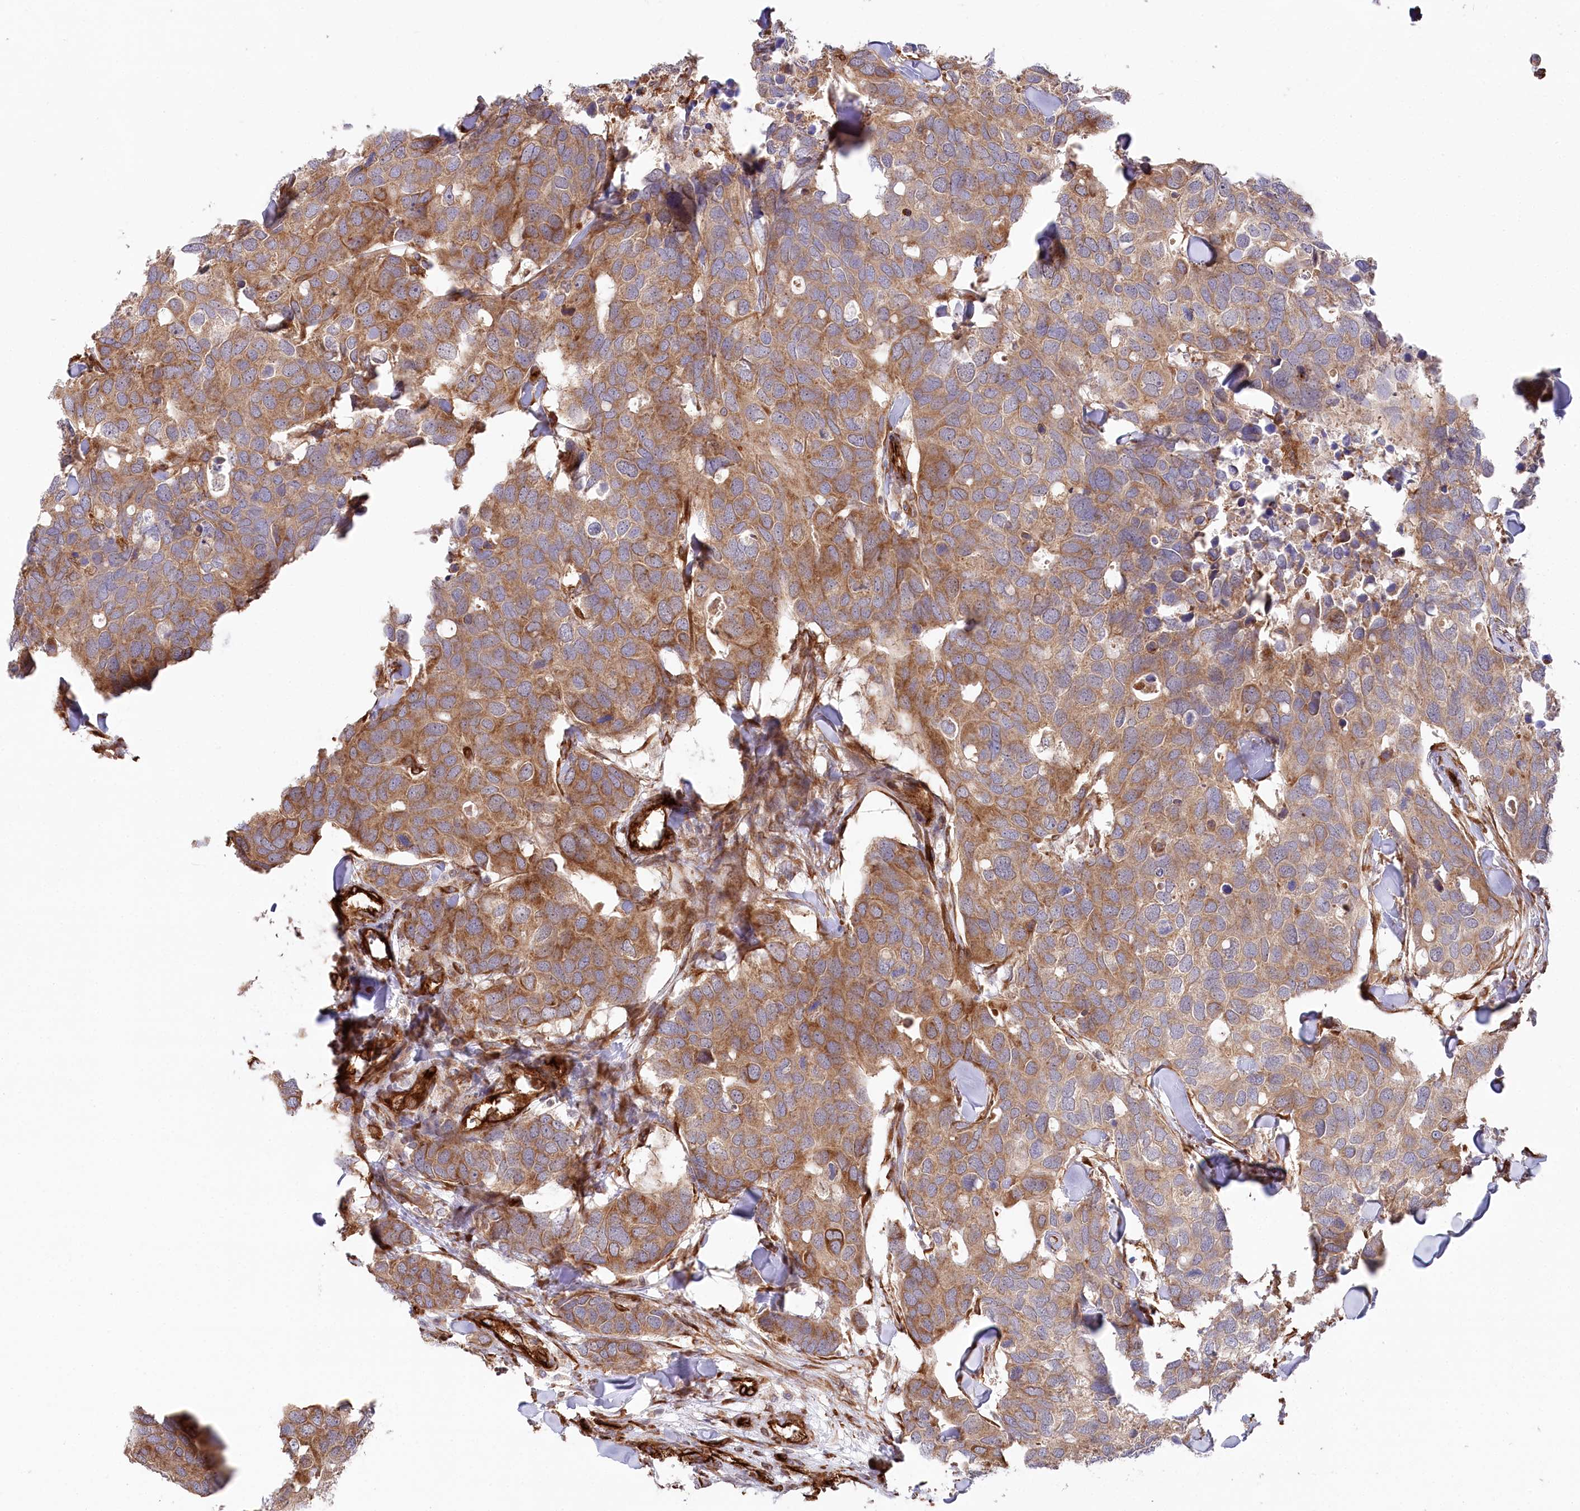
{"staining": {"intensity": "moderate", "quantity": ">75%", "location": "cytoplasmic/membranous"}, "tissue": "breast cancer", "cell_type": "Tumor cells", "image_type": "cancer", "snomed": [{"axis": "morphology", "description": "Duct carcinoma"}, {"axis": "topography", "description": "Breast"}], "caption": "A medium amount of moderate cytoplasmic/membranous positivity is present in approximately >75% of tumor cells in intraductal carcinoma (breast) tissue.", "gene": "MTPAP", "patient": {"sex": "female", "age": 83}}